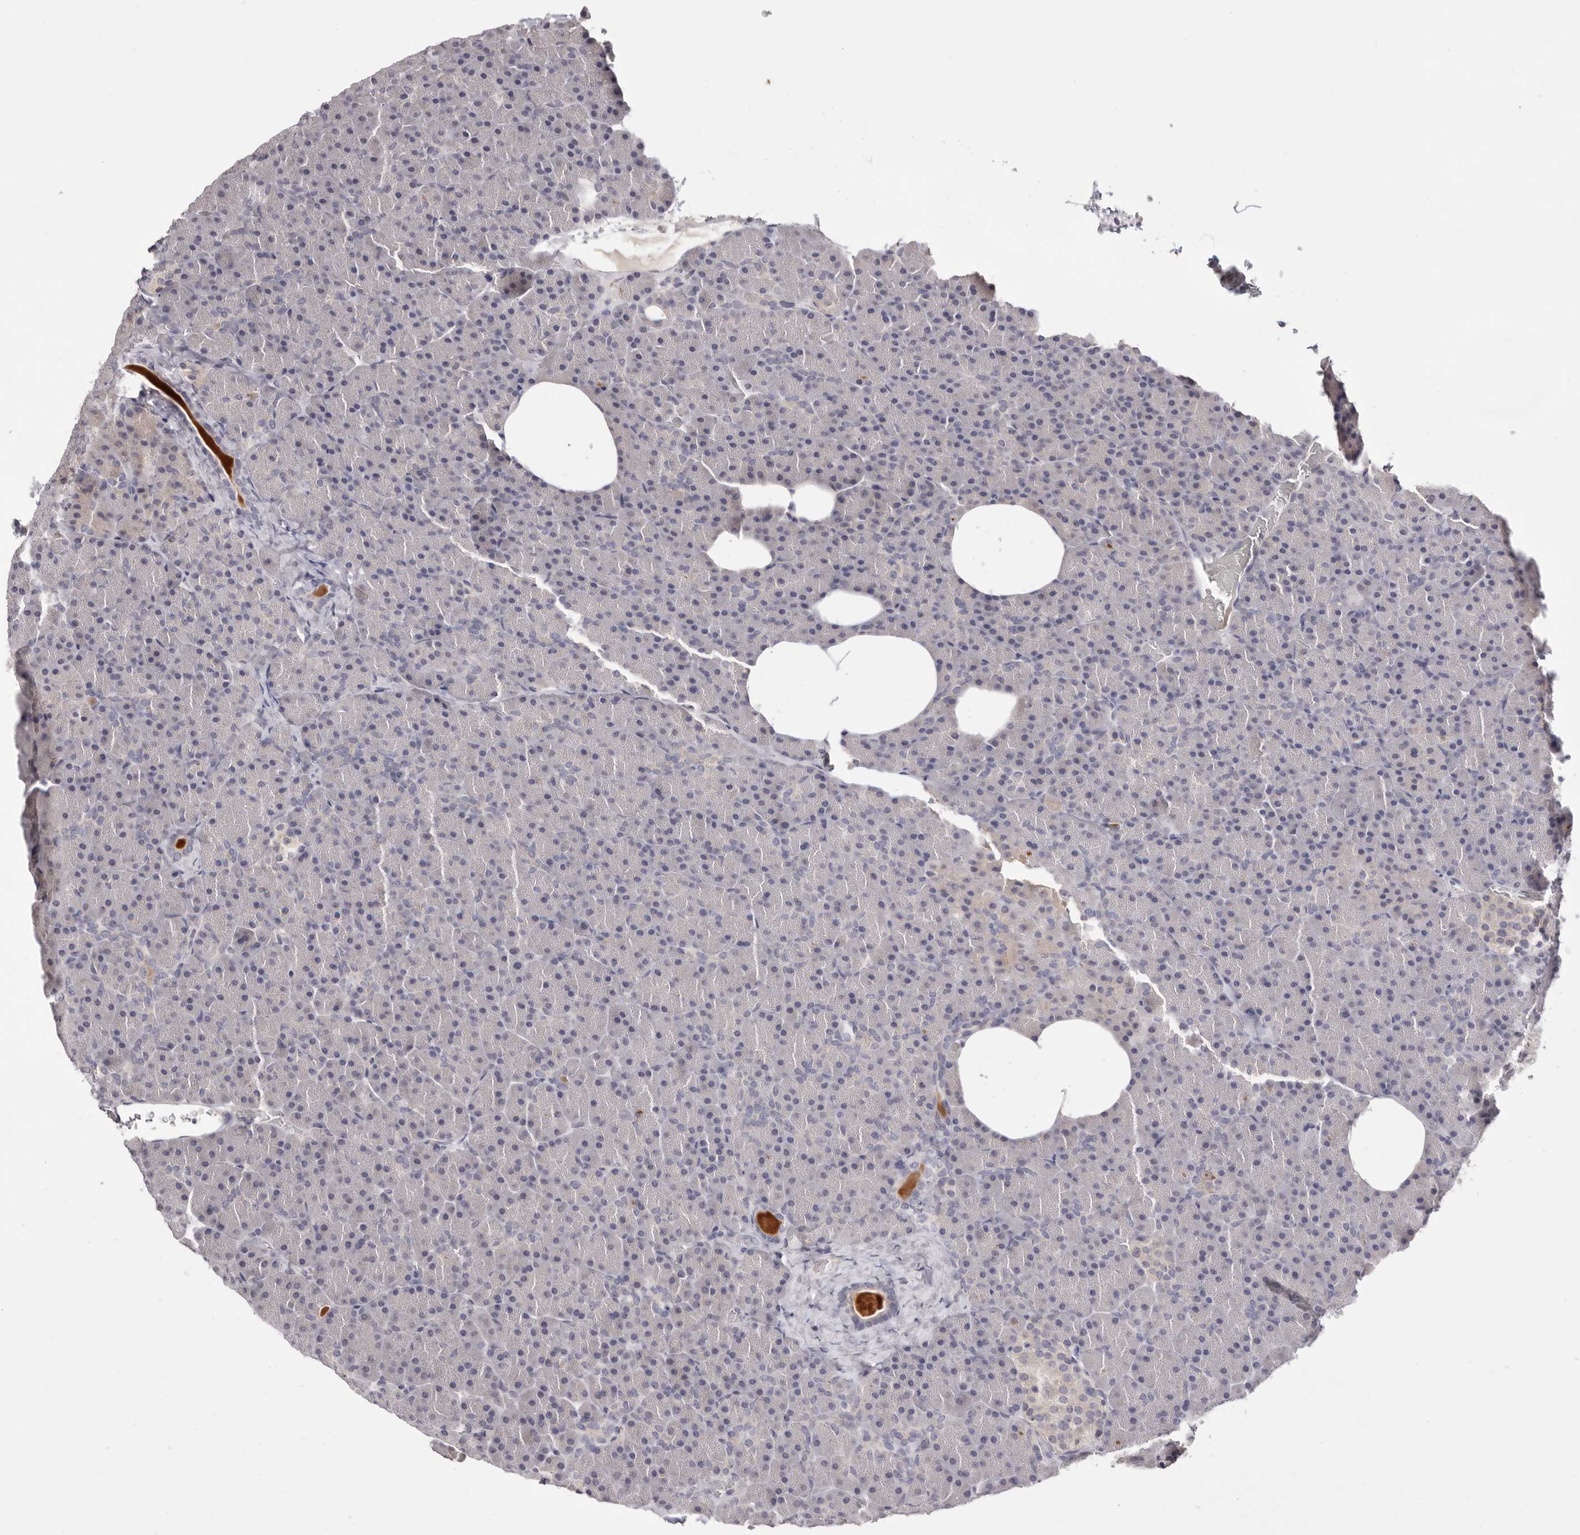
{"staining": {"intensity": "moderate", "quantity": "<25%", "location": "cytoplasmic/membranous"}, "tissue": "pancreas", "cell_type": "Exocrine glandular cells", "image_type": "normal", "snomed": [{"axis": "morphology", "description": "Normal tissue, NOS"}, {"axis": "morphology", "description": "Carcinoid, malignant, NOS"}, {"axis": "topography", "description": "Pancreas"}], "caption": "The image shows immunohistochemical staining of normal pancreas. There is moderate cytoplasmic/membranous positivity is identified in about <25% of exocrine glandular cells.", "gene": "DOP1A", "patient": {"sex": "female", "age": 35}}